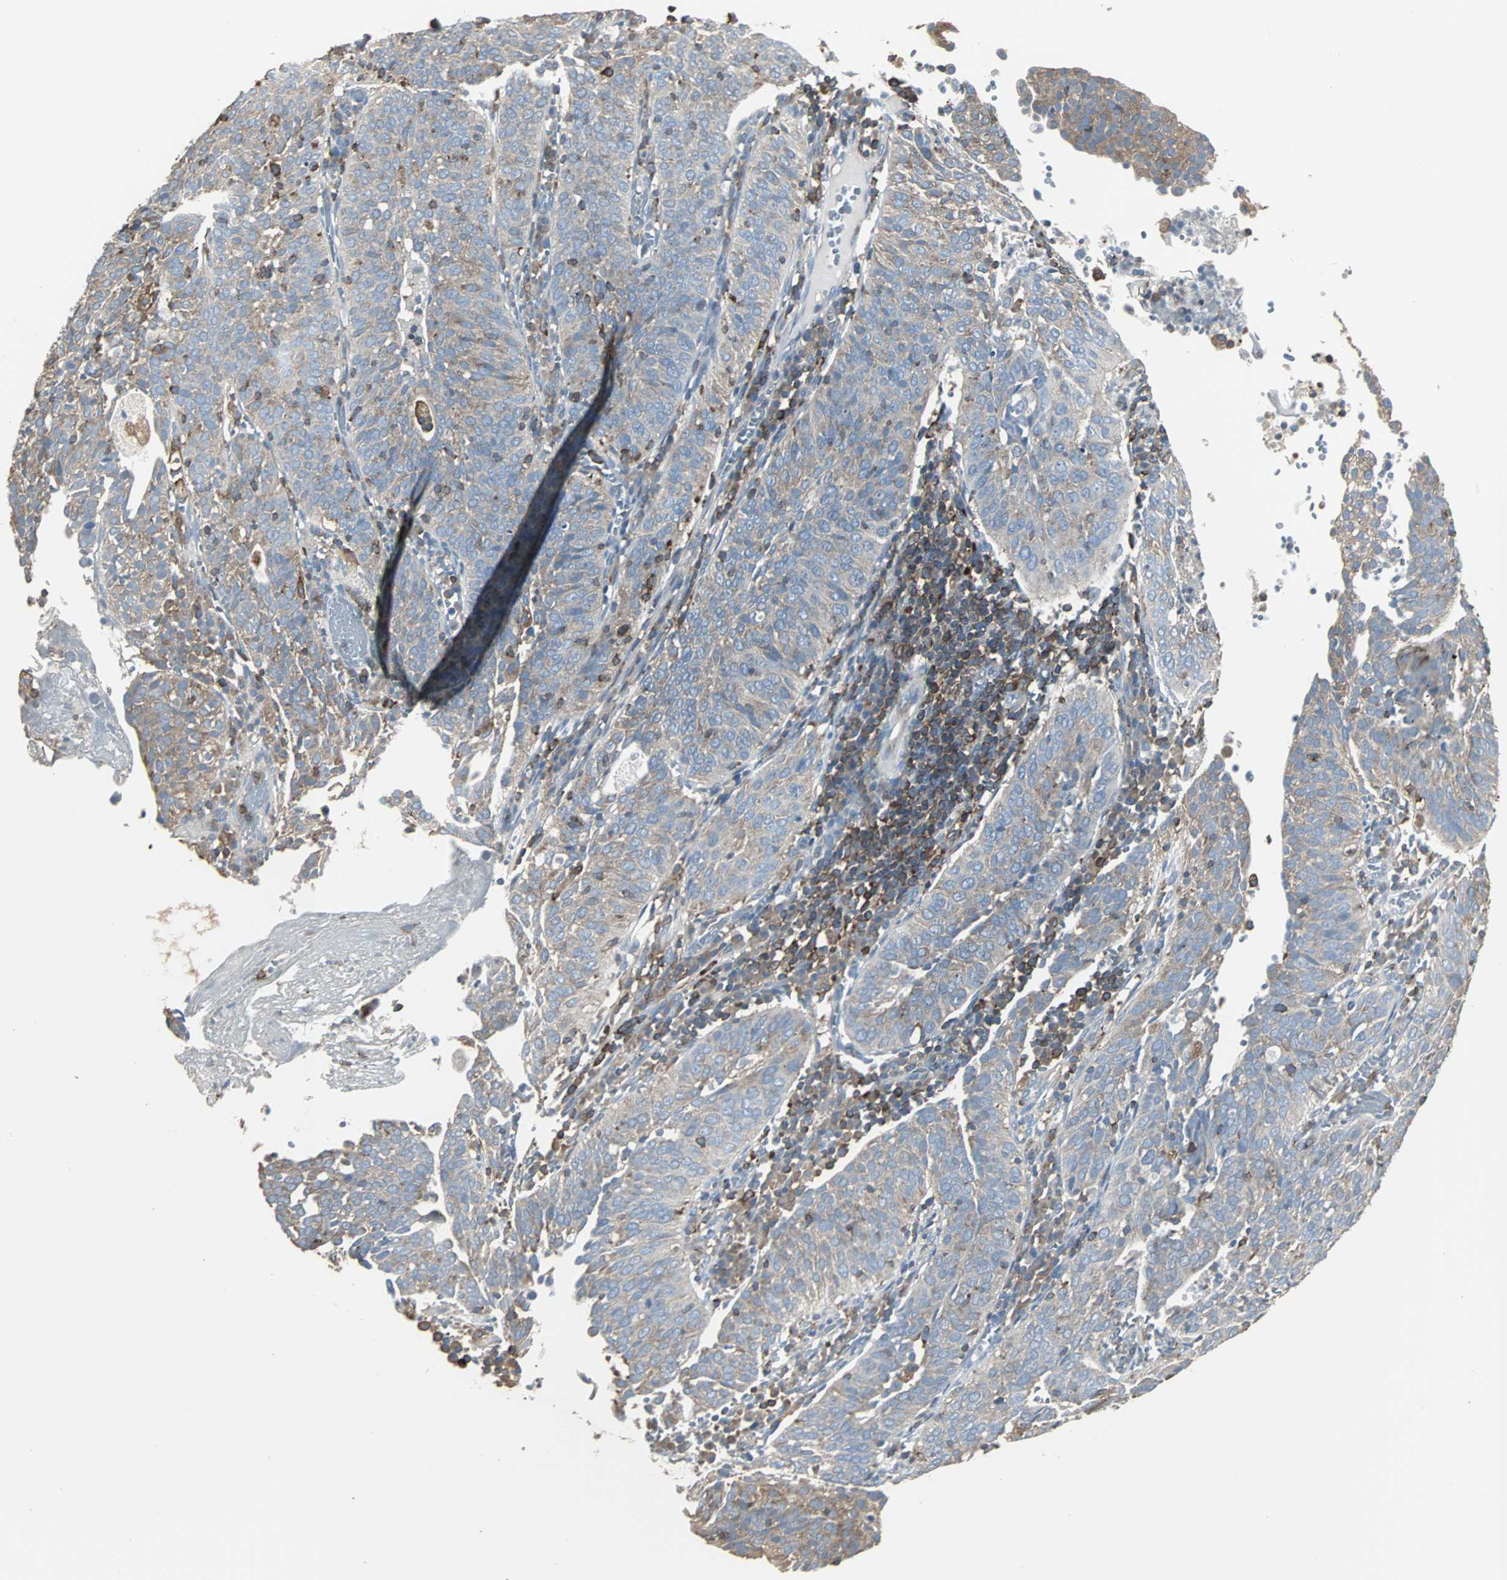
{"staining": {"intensity": "weak", "quantity": ">75%", "location": "cytoplasmic/membranous"}, "tissue": "cervical cancer", "cell_type": "Tumor cells", "image_type": "cancer", "snomed": [{"axis": "morphology", "description": "Squamous cell carcinoma, NOS"}, {"axis": "topography", "description": "Cervix"}], "caption": "There is low levels of weak cytoplasmic/membranous staining in tumor cells of cervical cancer, as demonstrated by immunohistochemical staining (brown color).", "gene": "LRRFIP1", "patient": {"sex": "female", "age": 39}}